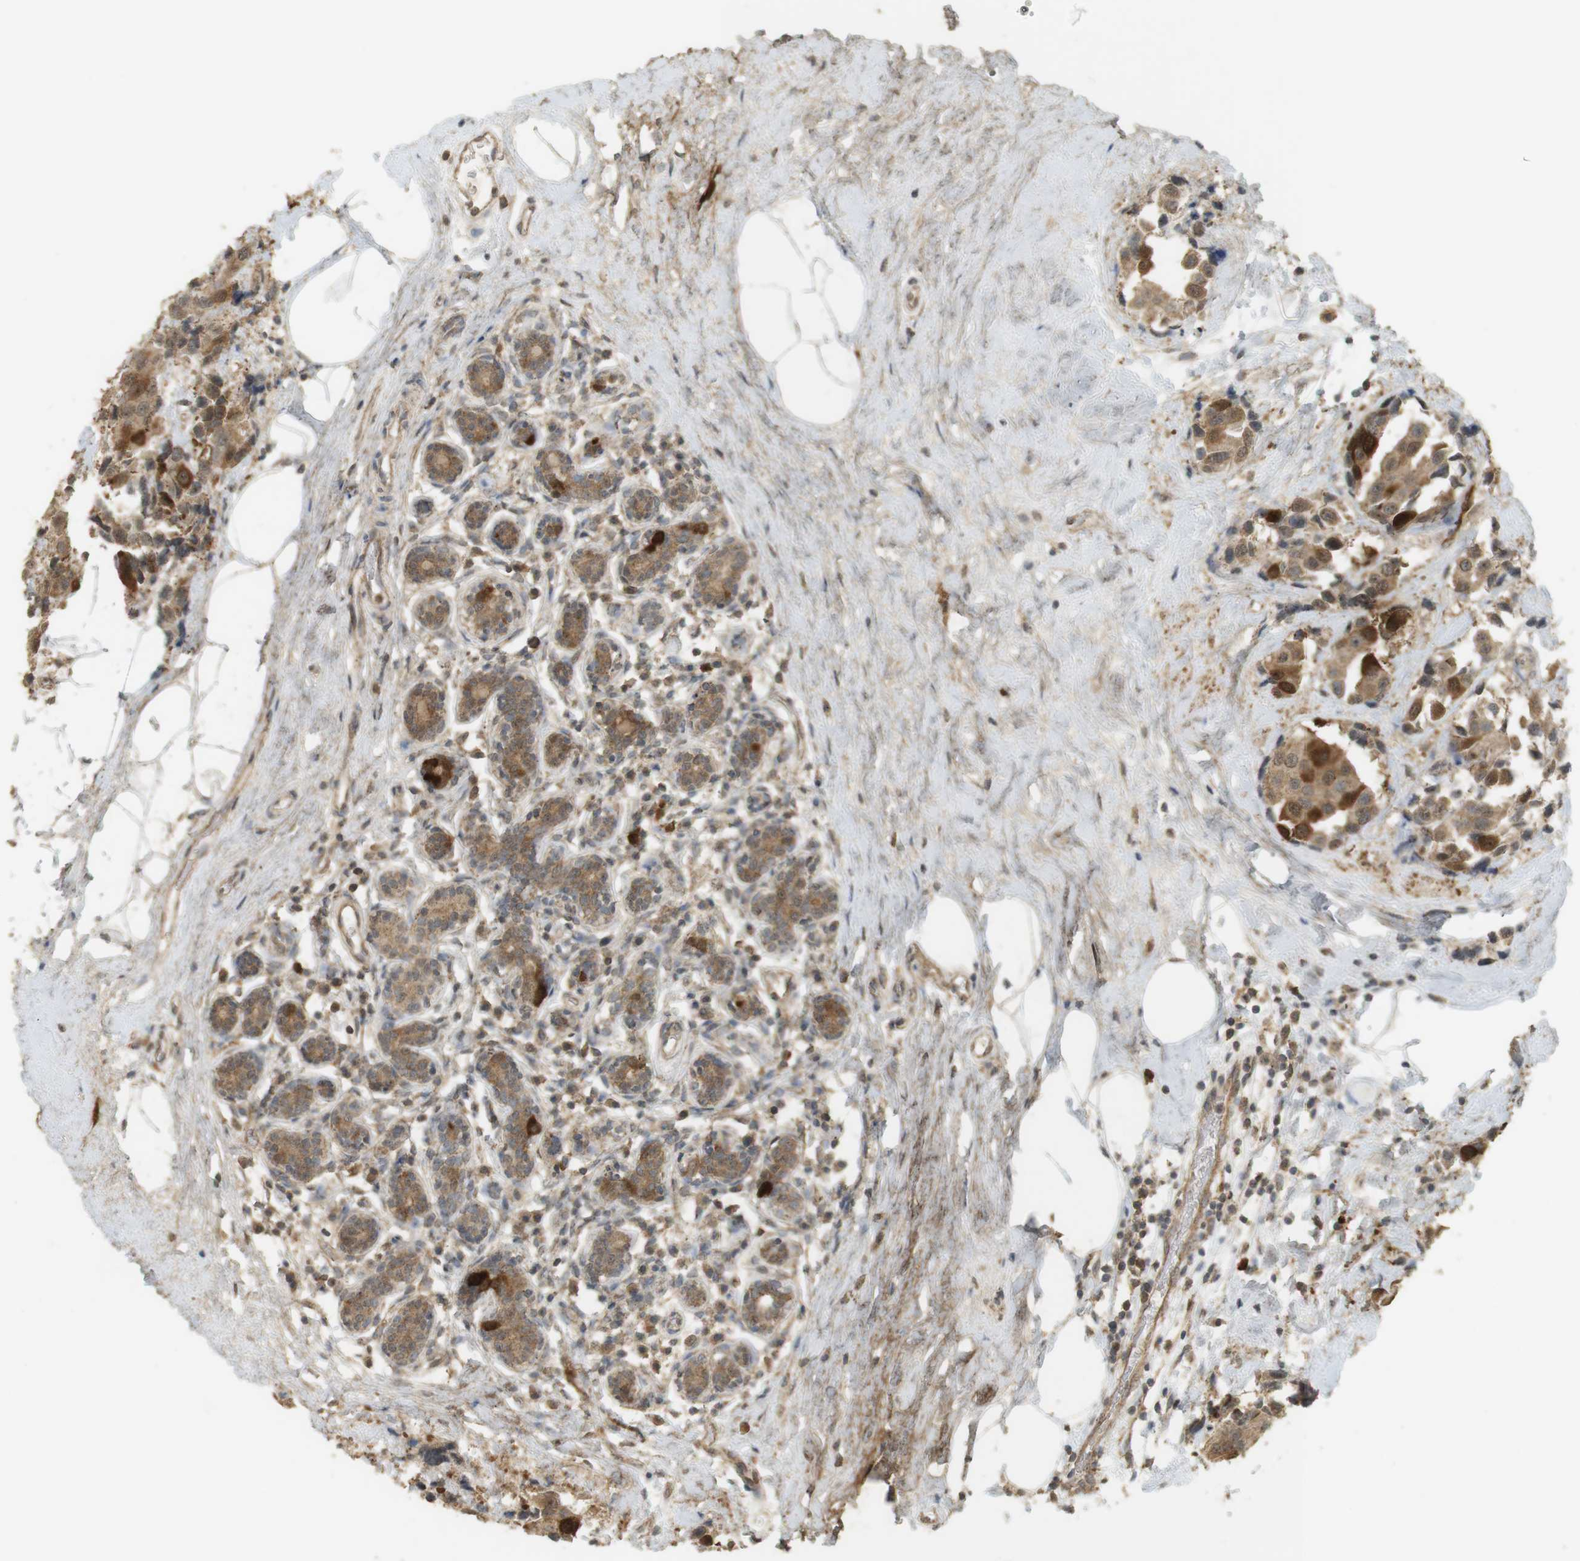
{"staining": {"intensity": "strong", "quantity": "<25%", "location": "cytoplasmic/membranous"}, "tissue": "breast cancer", "cell_type": "Tumor cells", "image_type": "cancer", "snomed": [{"axis": "morphology", "description": "Normal tissue, NOS"}, {"axis": "morphology", "description": "Duct carcinoma"}, {"axis": "topography", "description": "Breast"}], "caption": "DAB (3,3'-diaminobenzidine) immunohistochemical staining of breast cancer exhibits strong cytoplasmic/membranous protein expression in about <25% of tumor cells.", "gene": "TTK", "patient": {"sex": "female", "age": 39}}